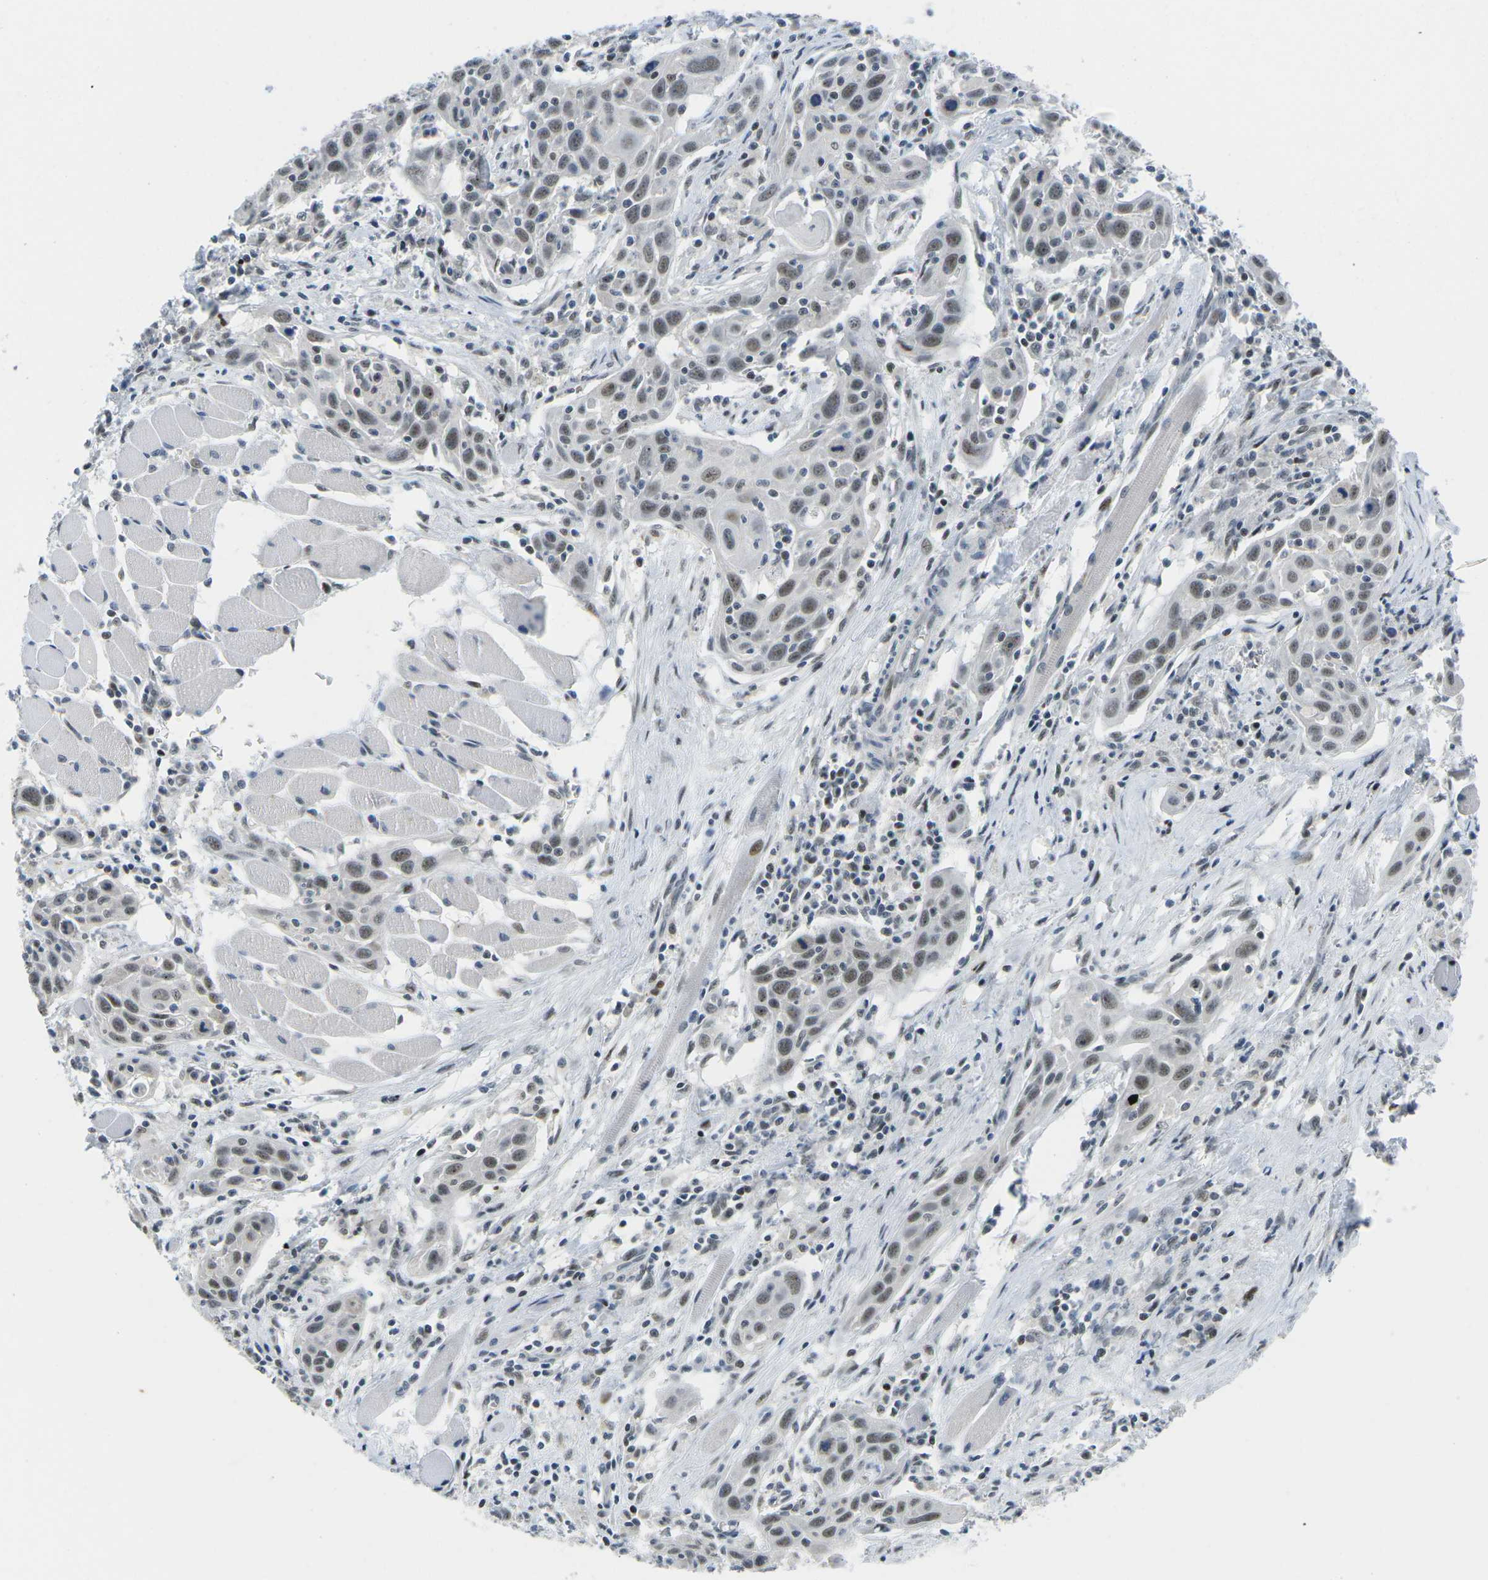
{"staining": {"intensity": "moderate", "quantity": ">75%", "location": "nuclear"}, "tissue": "head and neck cancer", "cell_type": "Tumor cells", "image_type": "cancer", "snomed": [{"axis": "morphology", "description": "Squamous cell carcinoma, NOS"}, {"axis": "topography", "description": "Oral tissue"}, {"axis": "topography", "description": "Head-Neck"}], "caption": "A high-resolution photomicrograph shows IHC staining of squamous cell carcinoma (head and neck), which reveals moderate nuclear staining in about >75% of tumor cells.", "gene": "PRPF8", "patient": {"sex": "female", "age": 50}}